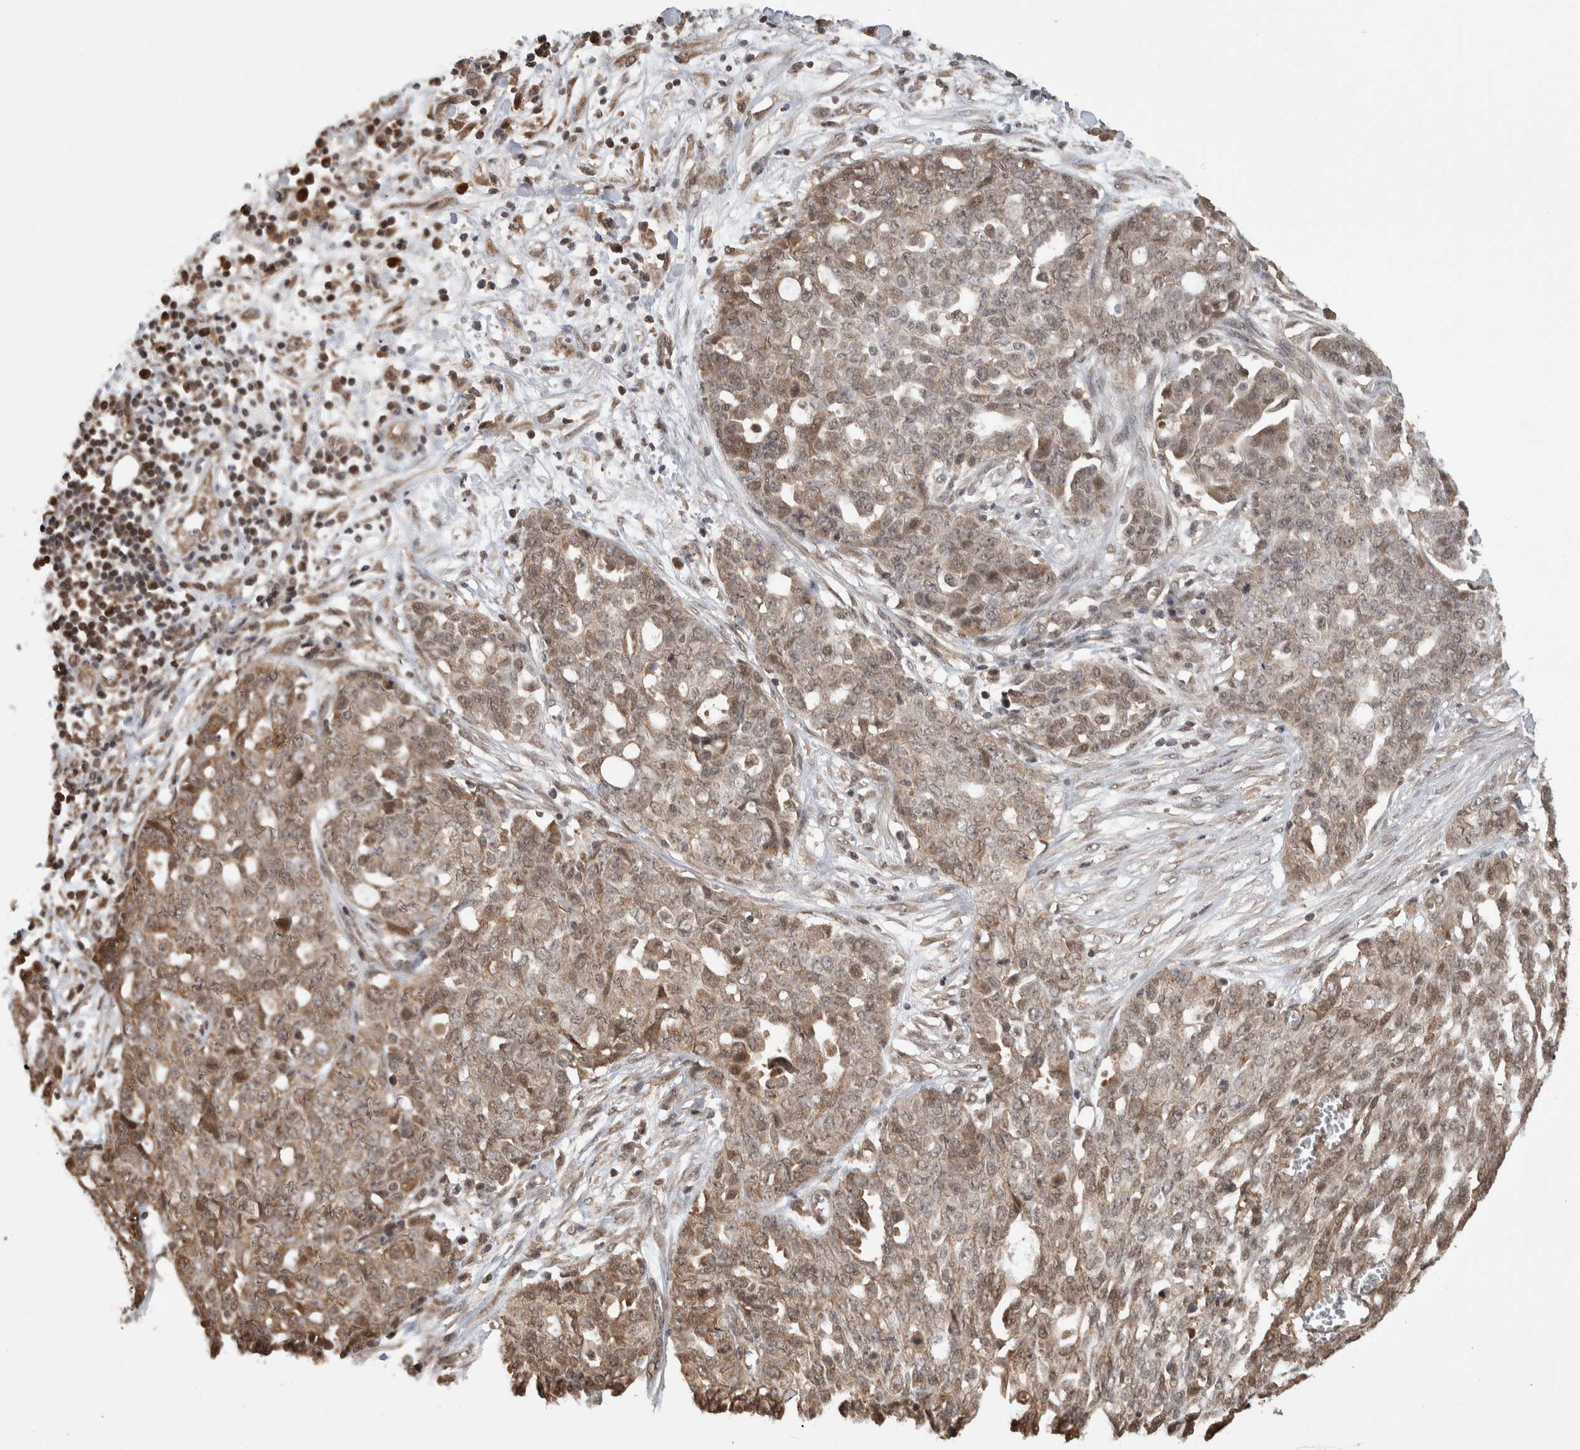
{"staining": {"intensity": "weak", "quantity": ">75%", "location": "cytoplasmic/membranous,nuclear"}, "tissue": "ovarian cancer", "cell_type": "Tumor cells", "image_type": "cancer", "snomed": [{"axis": "morphology", "description": "Cystadenocarcinoma, serous, NOS"}, {"axis": "topography", "description": "Soft tissue"}, {"axis": "topography", "description": "Ovary"}], "caption": "Protein staining demonstrates weak cytoplasmic/membranous and nuclear positivity in about >75% of tumor cells in serous cystadenocarcinoma (ovarian). The staining was performed using DAB to visualize the protein expression in brown, while the nuclei were stained in blue with hematoxylin (Magnification: 20x).", "gene": "ZNF592", "patient": {"sex": "female", "age": 57}}